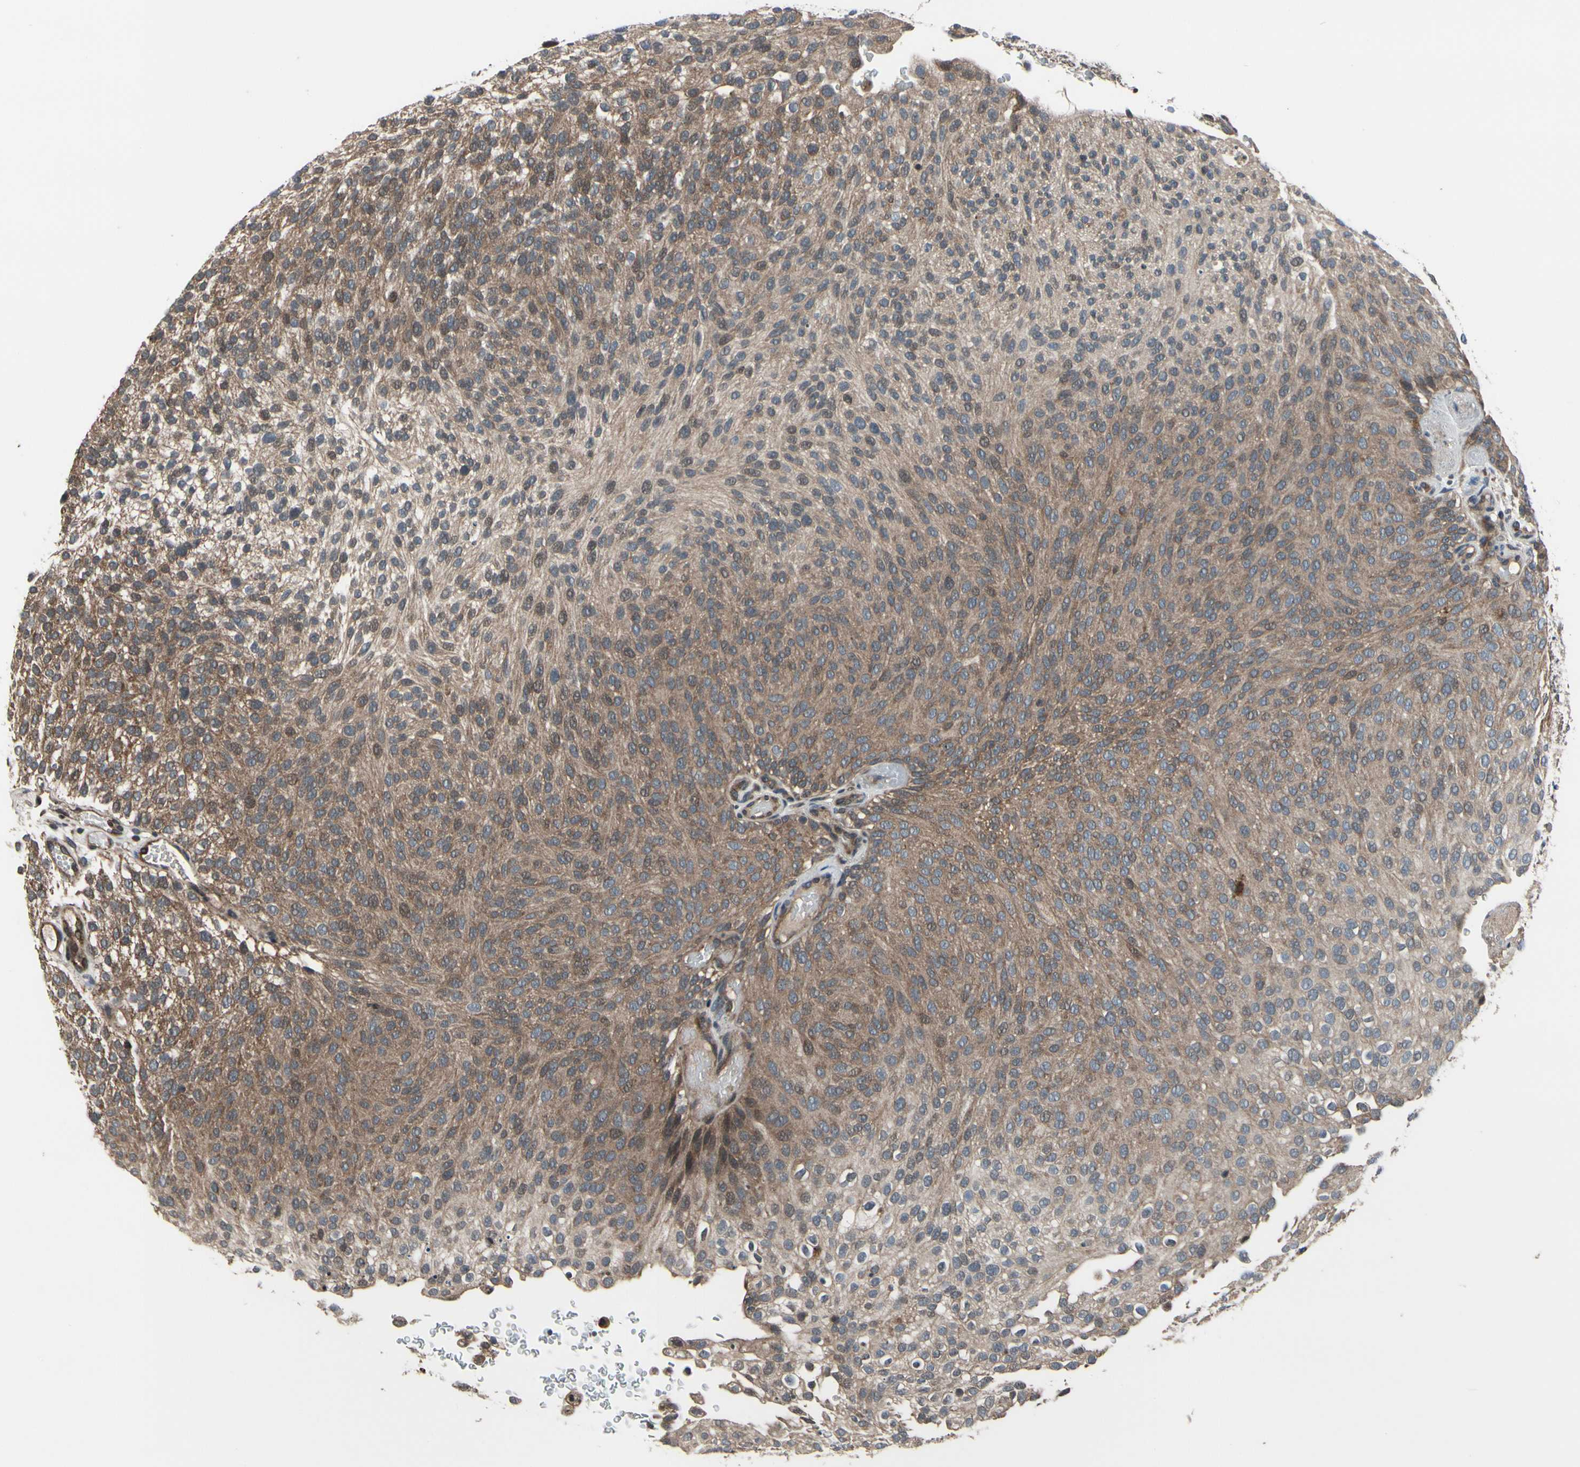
{"staining": {"intensity": "moderate", "quantity": "25%-75%", "location": "cytoplasmic/membranous"}, "tissue": "urothelial cancer", "cell_type": "Tumor cells", "image_type": "cancer", "snomed": [{"axis": "morphology", "description": "Urothelial carcinoma, Low grade"}, {"axis": "topography", "description": "Urinary bladder"}], "caption": "Protein expression analysis of low-grade urothelial carcinoma displays moderate cytoplasmic/membranous staining in about 25%-75% of tumor cells. (DAB IHC with brightfield microscopy, high magnification).", "gene": "MBTPS2", "patient": {"sex": "male", "age": 78}}